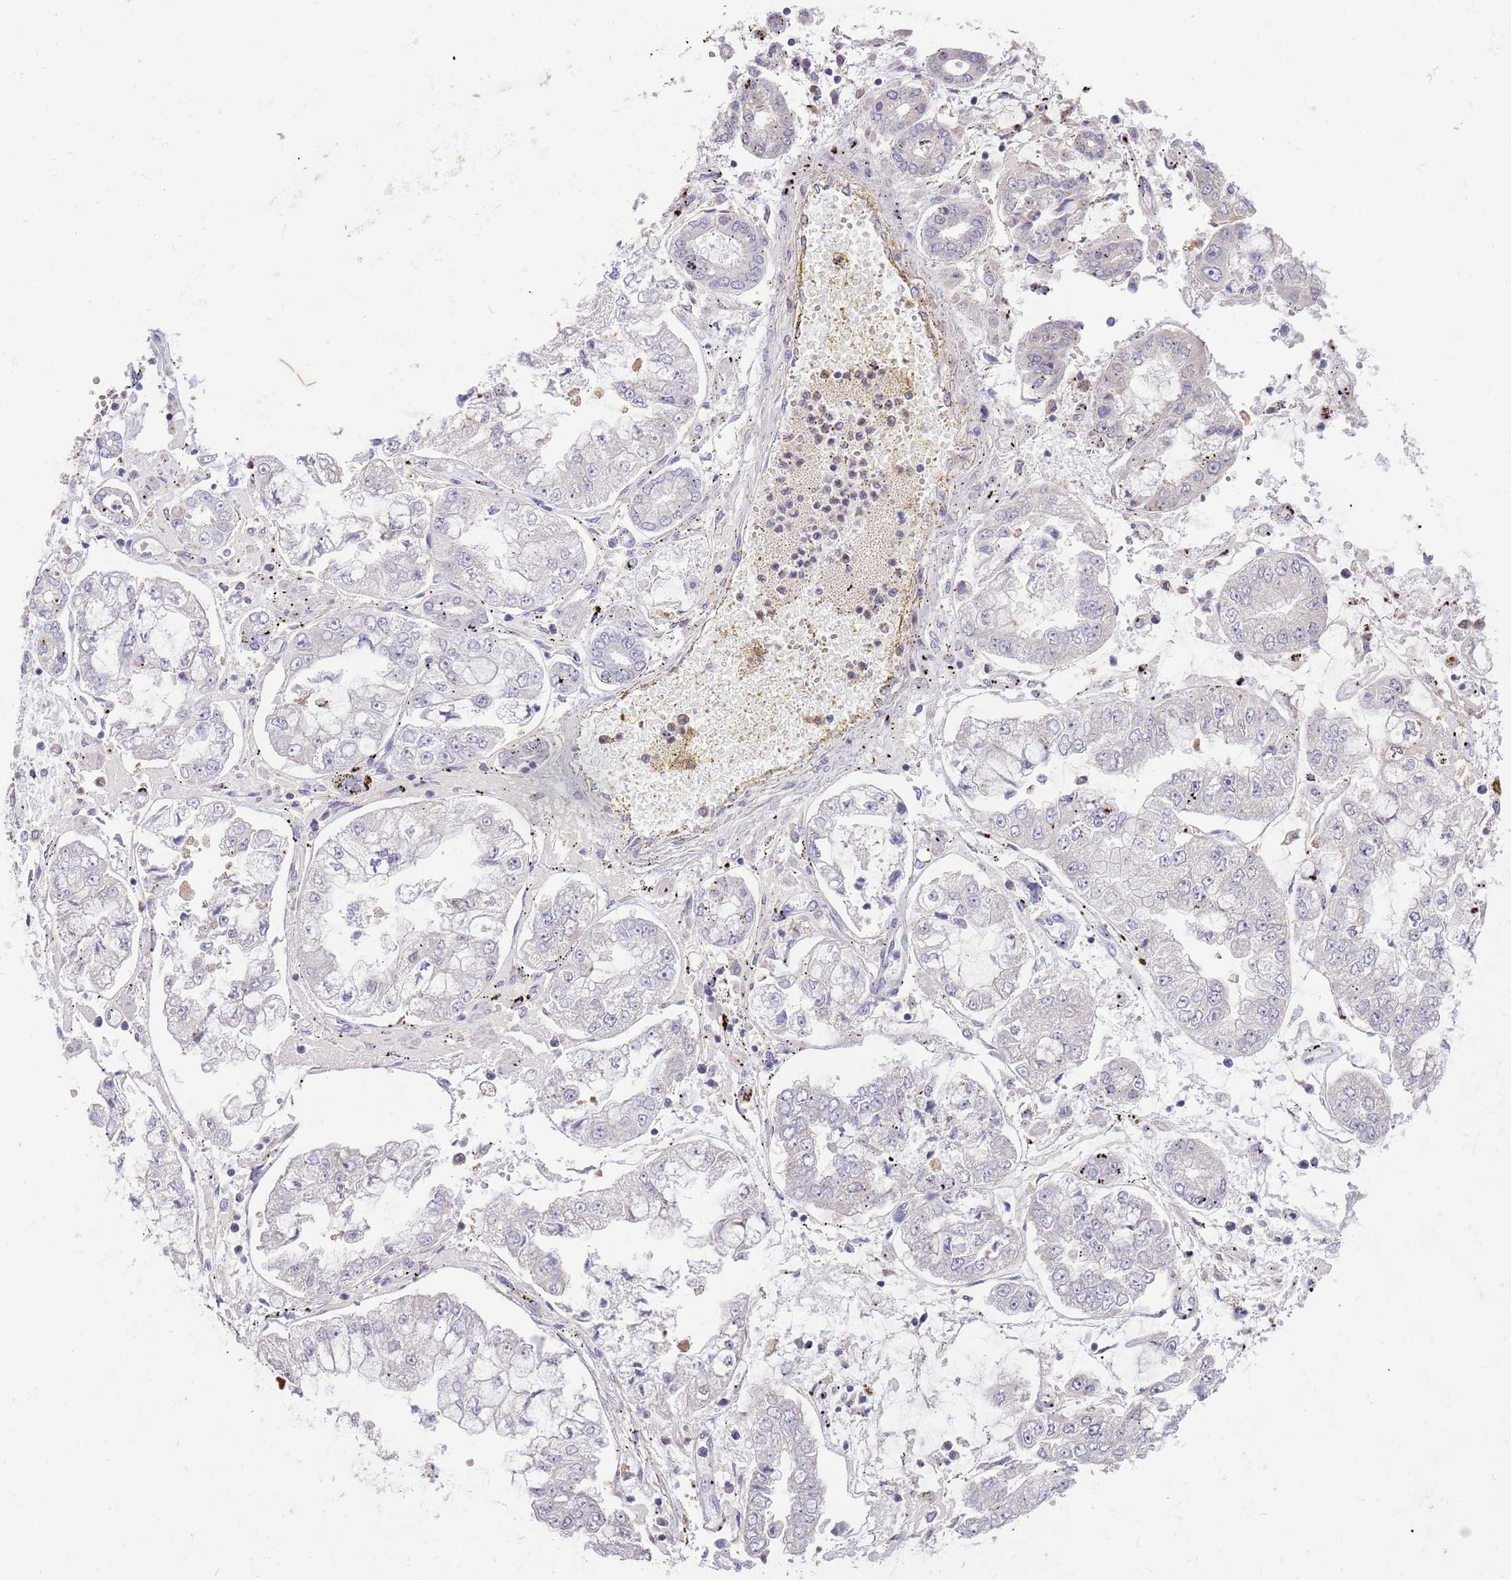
{"staining": {"intensity": "negative", "quantity": "none", "location": "none"}, "tissue": "stomach cancer", "cell_type": "Tumor cells", "image_type": "cancer", "snomed": [{"axis": "morphology", "description": "Adenocarcinoma, NOS"}, {"axis": "topography", "description": "Stomach"}], "caption": "Immunohistochemical staining of adenocarcinoma (stomach) demonstrates no significant expression in tumor cells. Nuclei are stained in blue.", "gene": "AP5S1", "patient": {"sex": "male", "age": 76}}